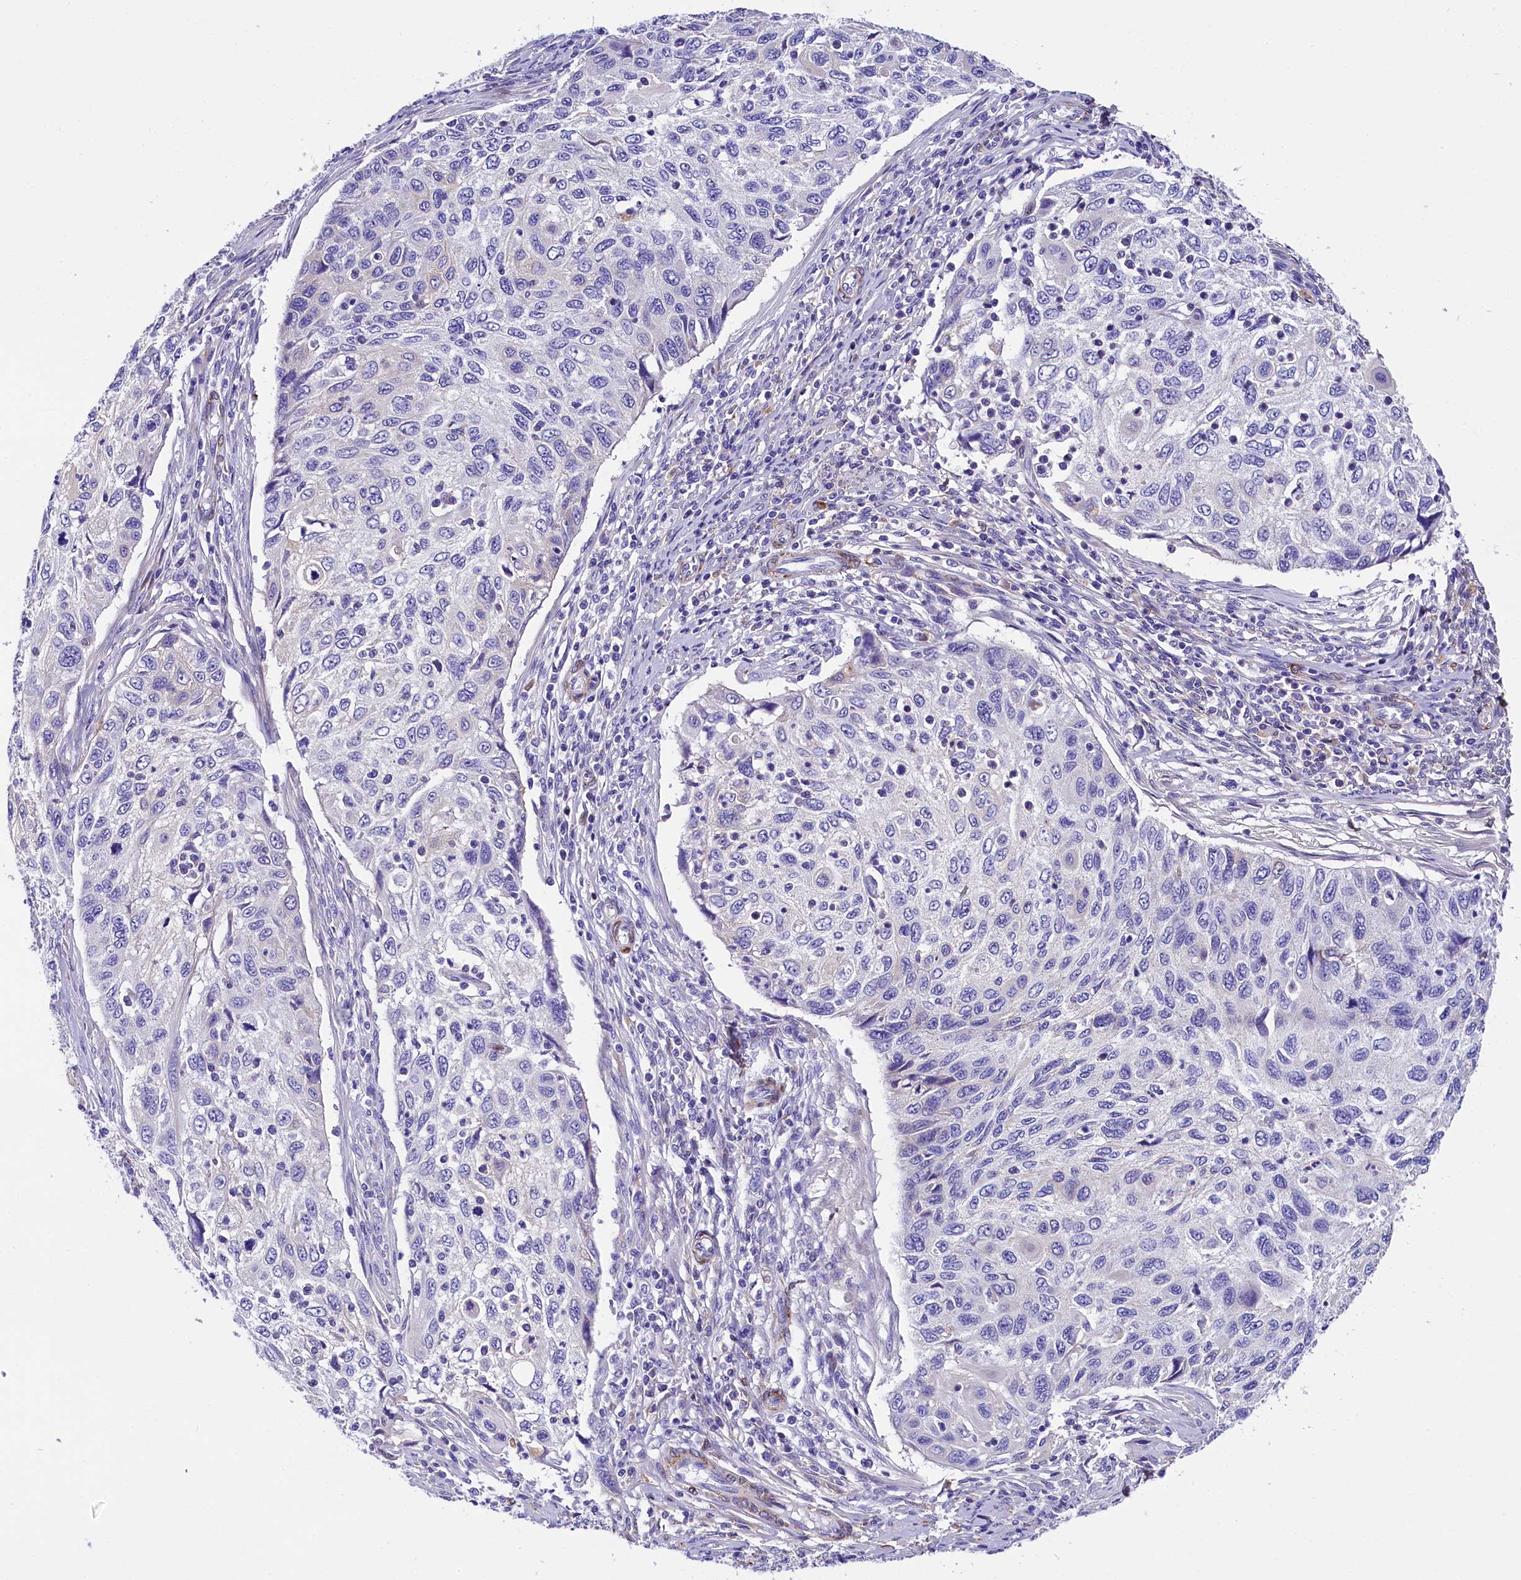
{"staining": {"intensity": "negative", "quantity": "none", "location": "none"}, "tissue": "cervical cancer", "cell_type": "Tumor cells", "image_type": "cancer", "snomed": [{"axis": "morphology", "description": "Squamous cell carcinoma, NOS"}, {"axis": "topography", "description": "Cervix"}], "caption": "Protein analysis of cervical squamous cell carcinoma exhibits no significant positivity in tumor cells.", "gene": "SOD3", "patient": {"sex": "female", "age": 70}}